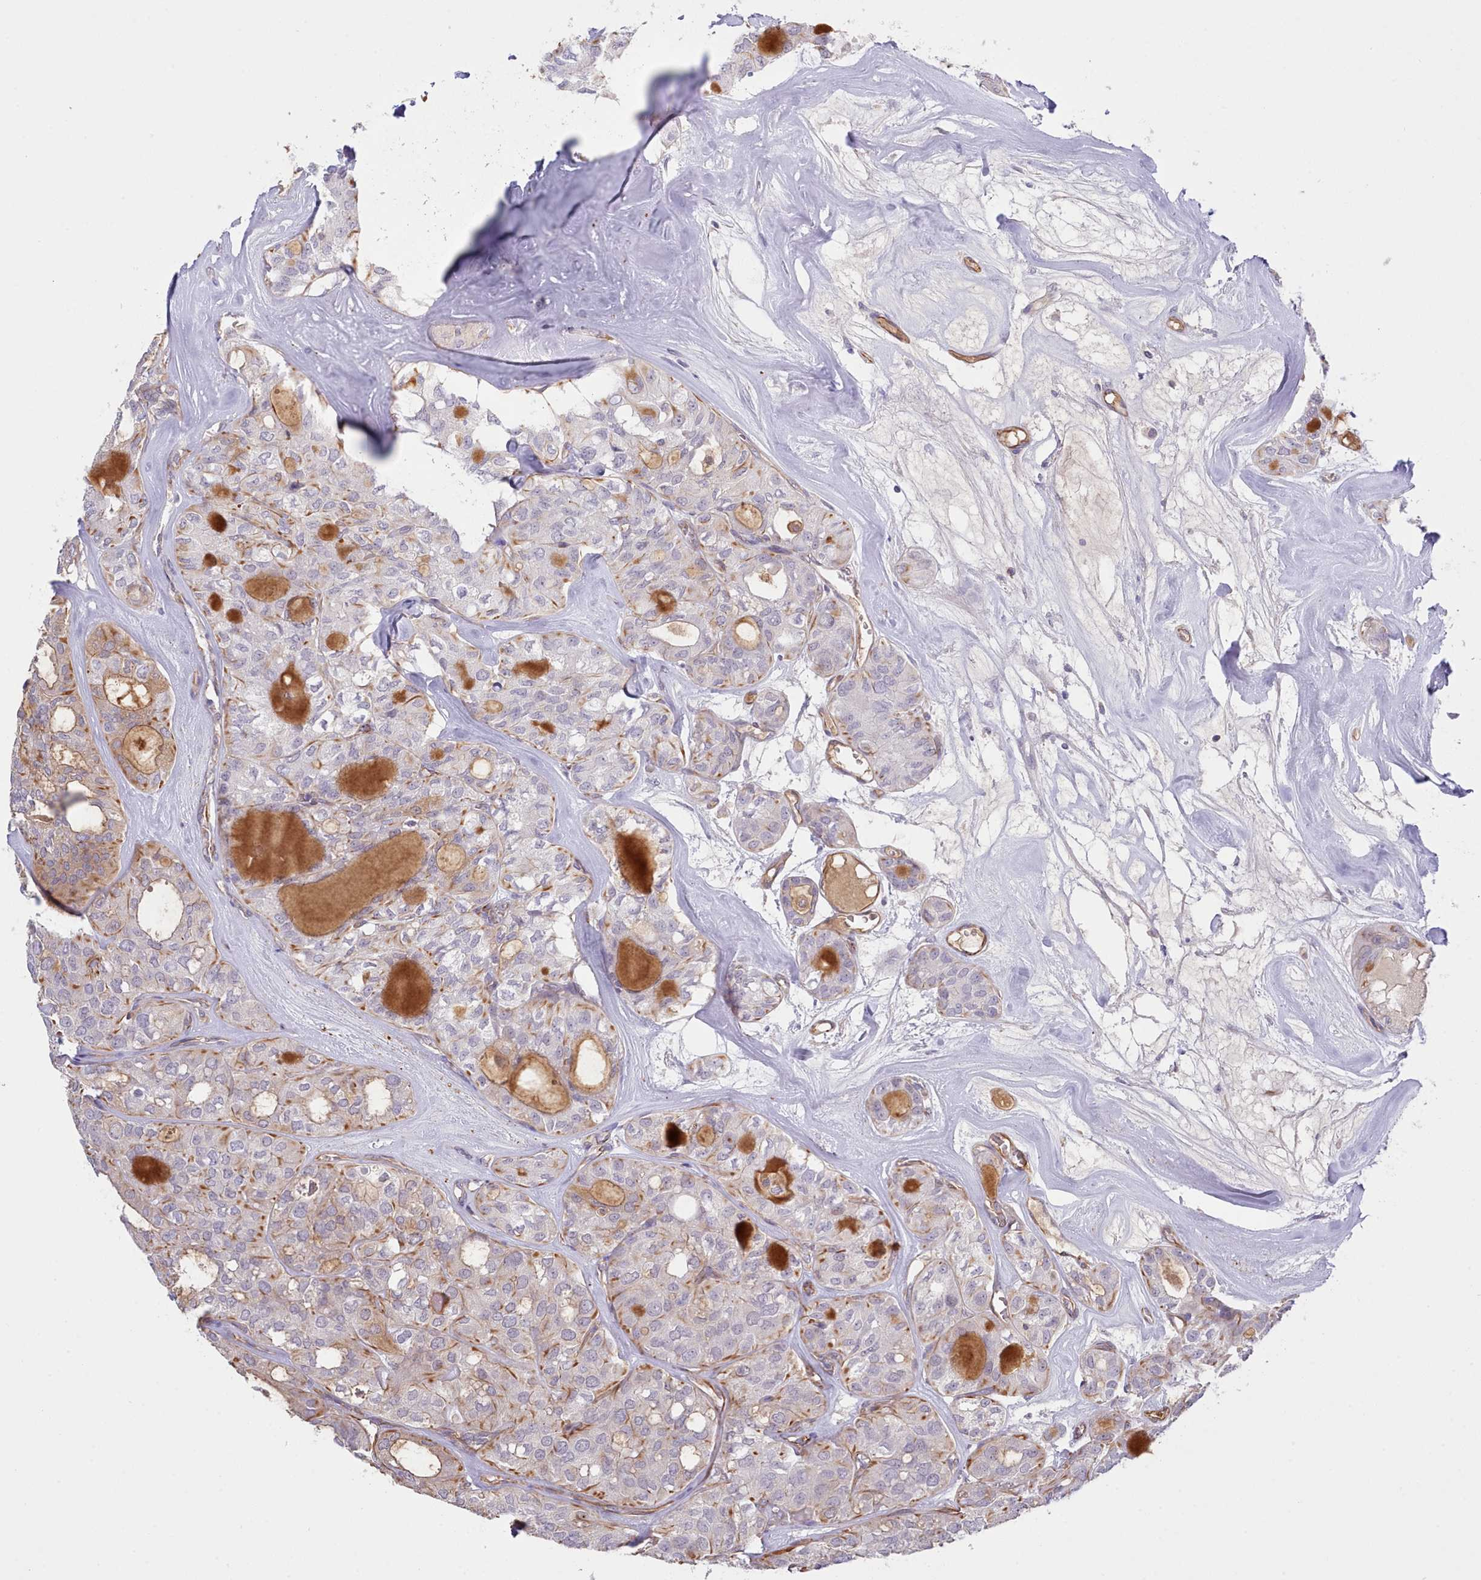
{"staining": {"intensity": "moderate", "quantity": "25%-75%", "location": "cytoplasmic/membranous"}, "tissue": "thyroid cancer", "cell_type": "Tumor cells", "image_type": "cancer", "snomed": [{"axis": "morphology", "description": "Follicular adenoma carcinoma, NOS"}, {"axis": "topography", "description": "Thyroid gland"}], "caption": "A high-resolution histopathology image shows IHC staining of follicular adenoma carcinoma (thyroid), which exhibits moderate cytoplasmic/membranous staining in approximately 25%-75% of tumor cells. Immunohistochemistry (ihc) stains the protein in brown and the nuclei are stained blue.", "gene": "ZC3H13", "patient": {"sex": "male", "age": 75}}